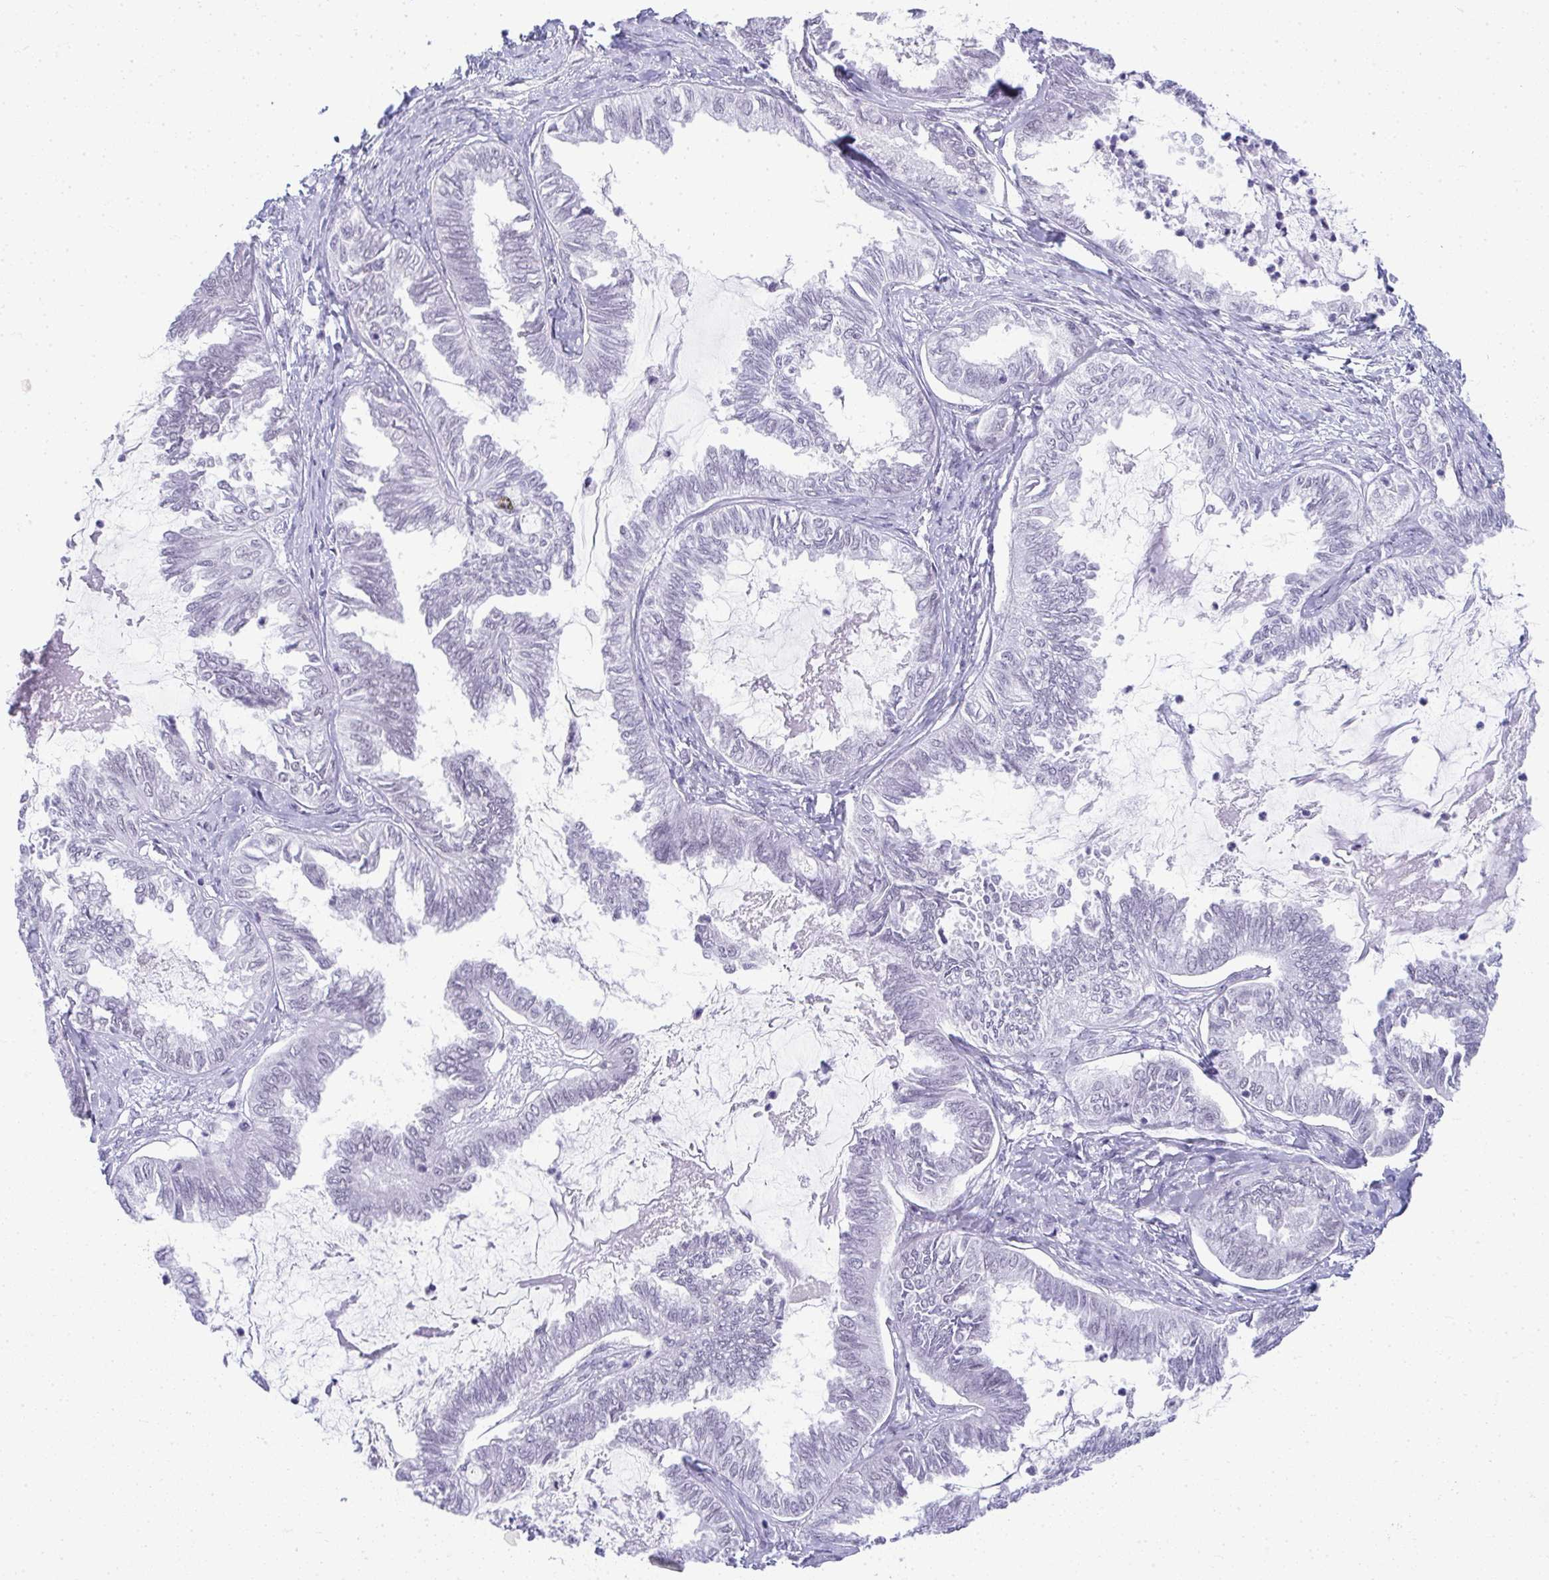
{"staining": {"intensity": "negative", "quantity": "none", "location": "none"}, "tissue": "ovarian cancer", "cell_type": "Tumor cells", "image_type": "cancer", "snomed": [{"axis": "morphology", "description": "Carcinoma, endometroid"}, {"axis": "topography", "description": "Ovary"}], "caption": "DAB immunohistochemical staining of human ovarian cancer exhibits no significant positivity in tumor cells.", "gene": "PLA2G1B", "patient": {"sex": "female", "age": 70}}